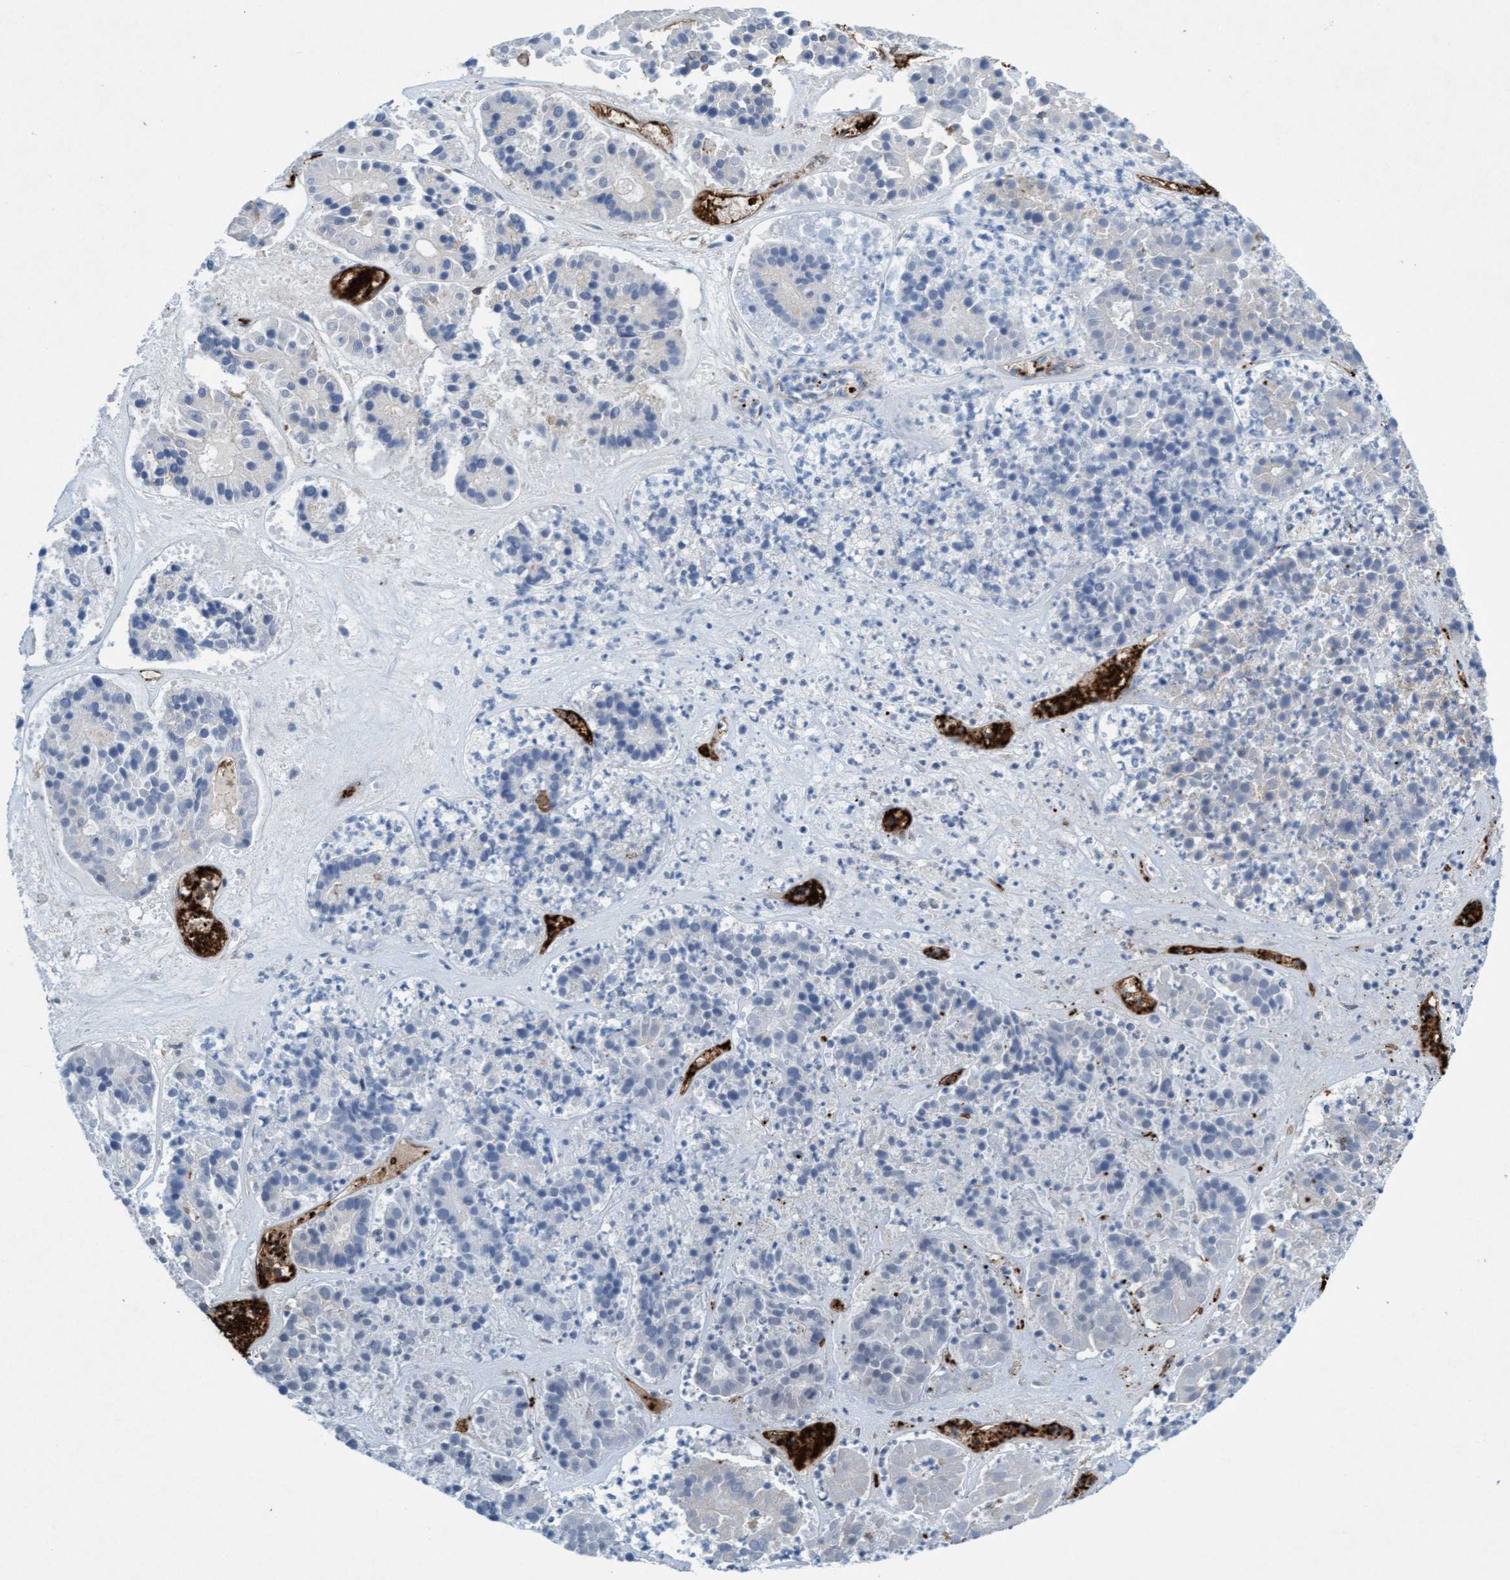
{"staining": {"intensity": "negative", "quantity": "none", "location": "none"}, "tissue": "pancreatic cancer", "cell_type": "Tumor cells", "image_type": "cancer", "snomed": [{"axis": "morphology", "description": "Adenocarcinoma, NOS"}, {"axis": "topography", "description": "Pancreas"}], "caption": "This is a micrograph of immunohistochemistry (IHC) staining of pancreatic cancer (adenocarcinoma), which shows no expression in tumor cells.", "gene": "SPEM2", "patient": {"sex": "male", "age": 50}}